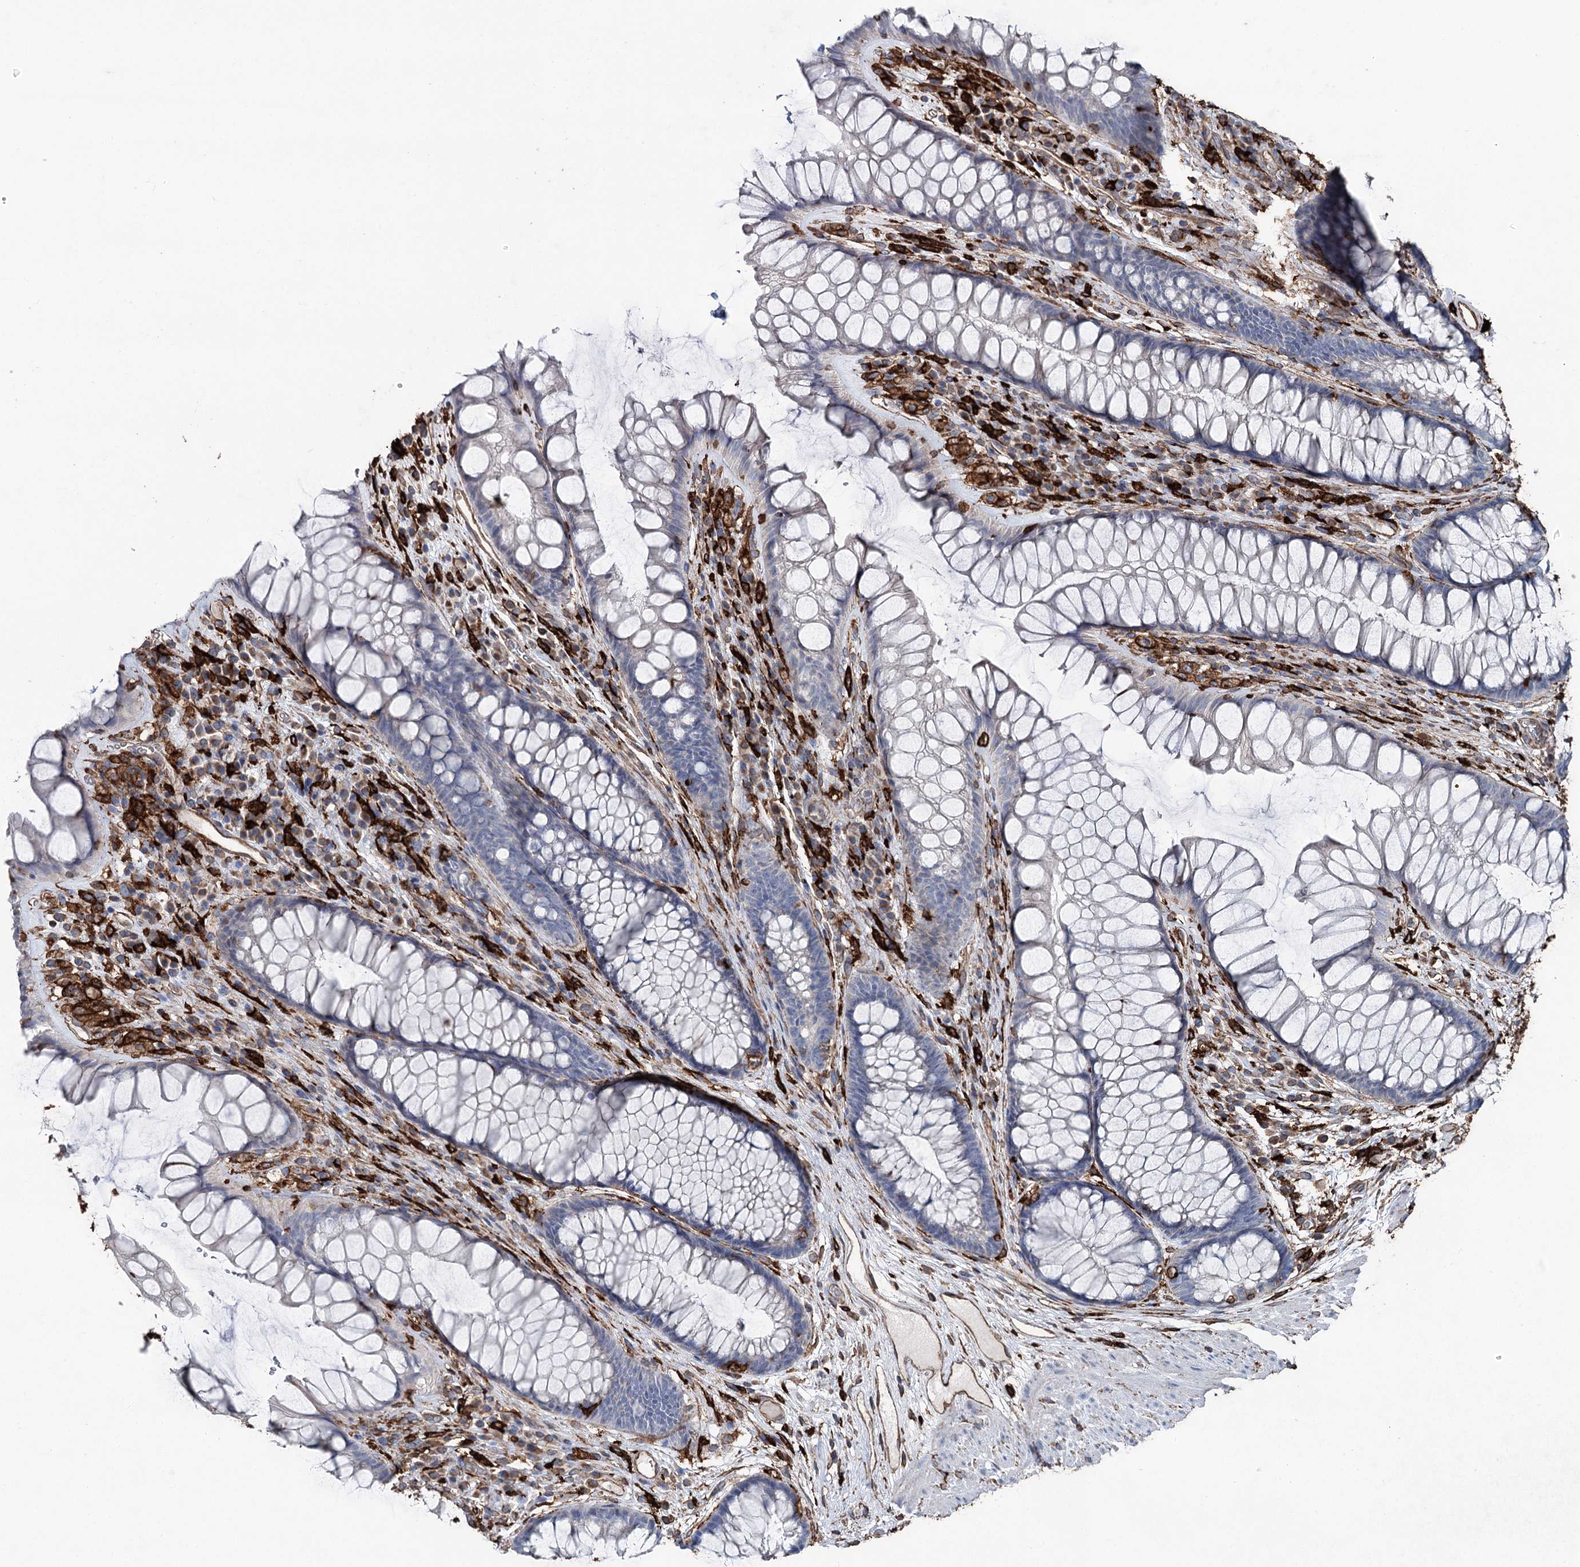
{"staining": {"intensity": "negative", "quantity": "none", "location": "none"}, "tissue": "rectum", "cell_type": "Glandular cells", "image_type": "normal", "snomed": [{"axis": "morphology", "description": "Normal tissue, NOS"}, {"axis": "topography", "description": "Rectum"}], "caption": "Immunohistochemistry (IHC) of benign human rectum exhibits no expression in glandular cells. (Stains: DAB immunohistochemistry (IHC) with hematoxylin counter stain, Microscopy: brightfield microscopy at high magnification).", "gene": "CLEC4M", "patient": {"sex": "male", "age": 74}}